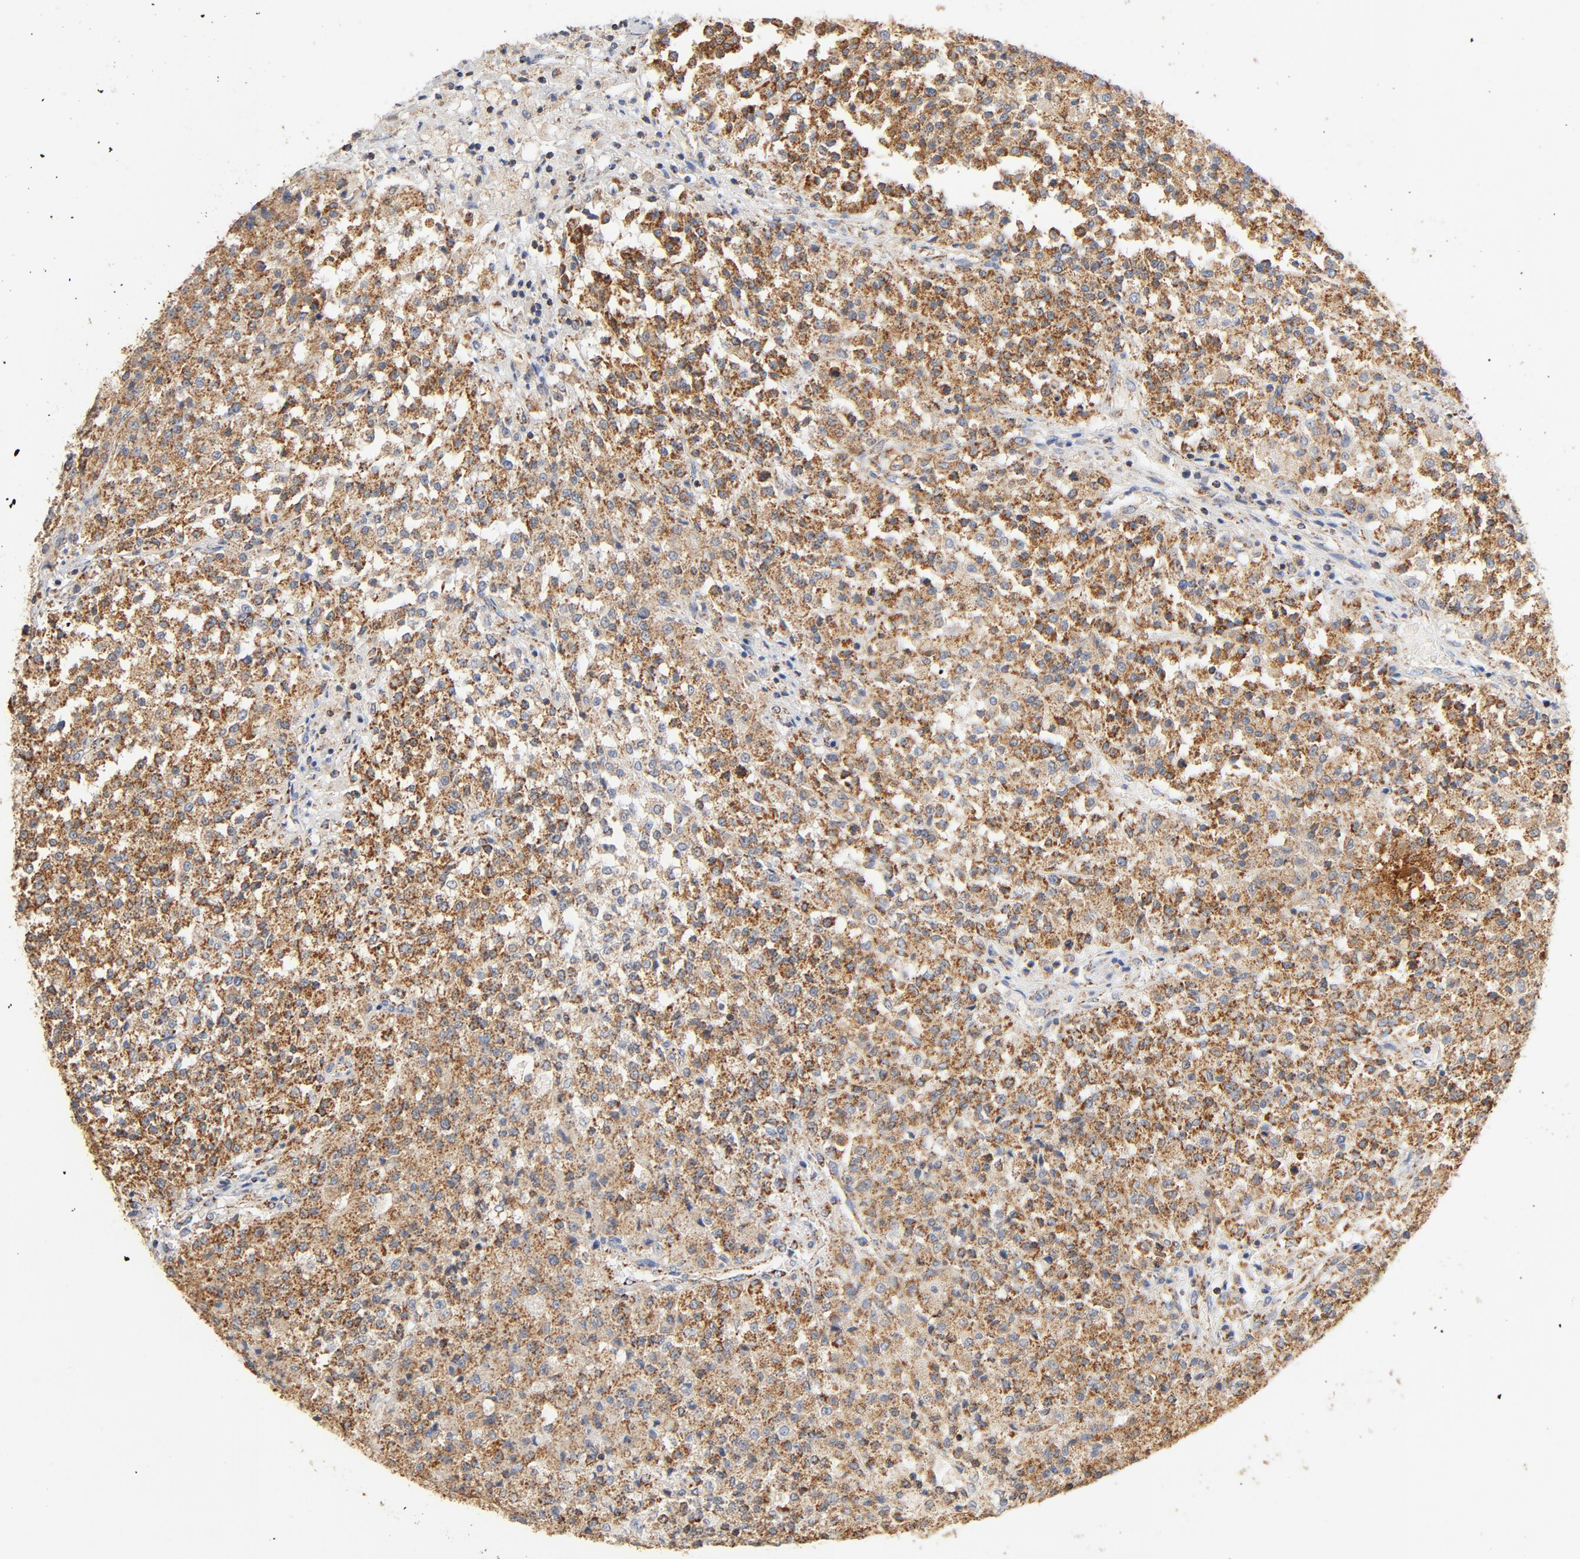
{"staining": {"intensity": "moderate", "quantity": ">75%", "location": "cytoplasmic/membranous"}, "tissue": "testis cancer", "cell_type": "Tumor cells", "image_type": "cancer", "snomed": [{"axis": "morphology", "description": "Seminoma, NOS"}, {"axis": "topography", "description": "Testis"}], "caption": "DAB (3,3'-diaminobenzidine) immunohistochemical staining of human testis cancer (seminoma) displays moderate cytoplasmic/membranous protein staining in approximately >75% of tumor cells.", "gene": "COX4I1", "patient": {"sex": "male", "age": 59}}